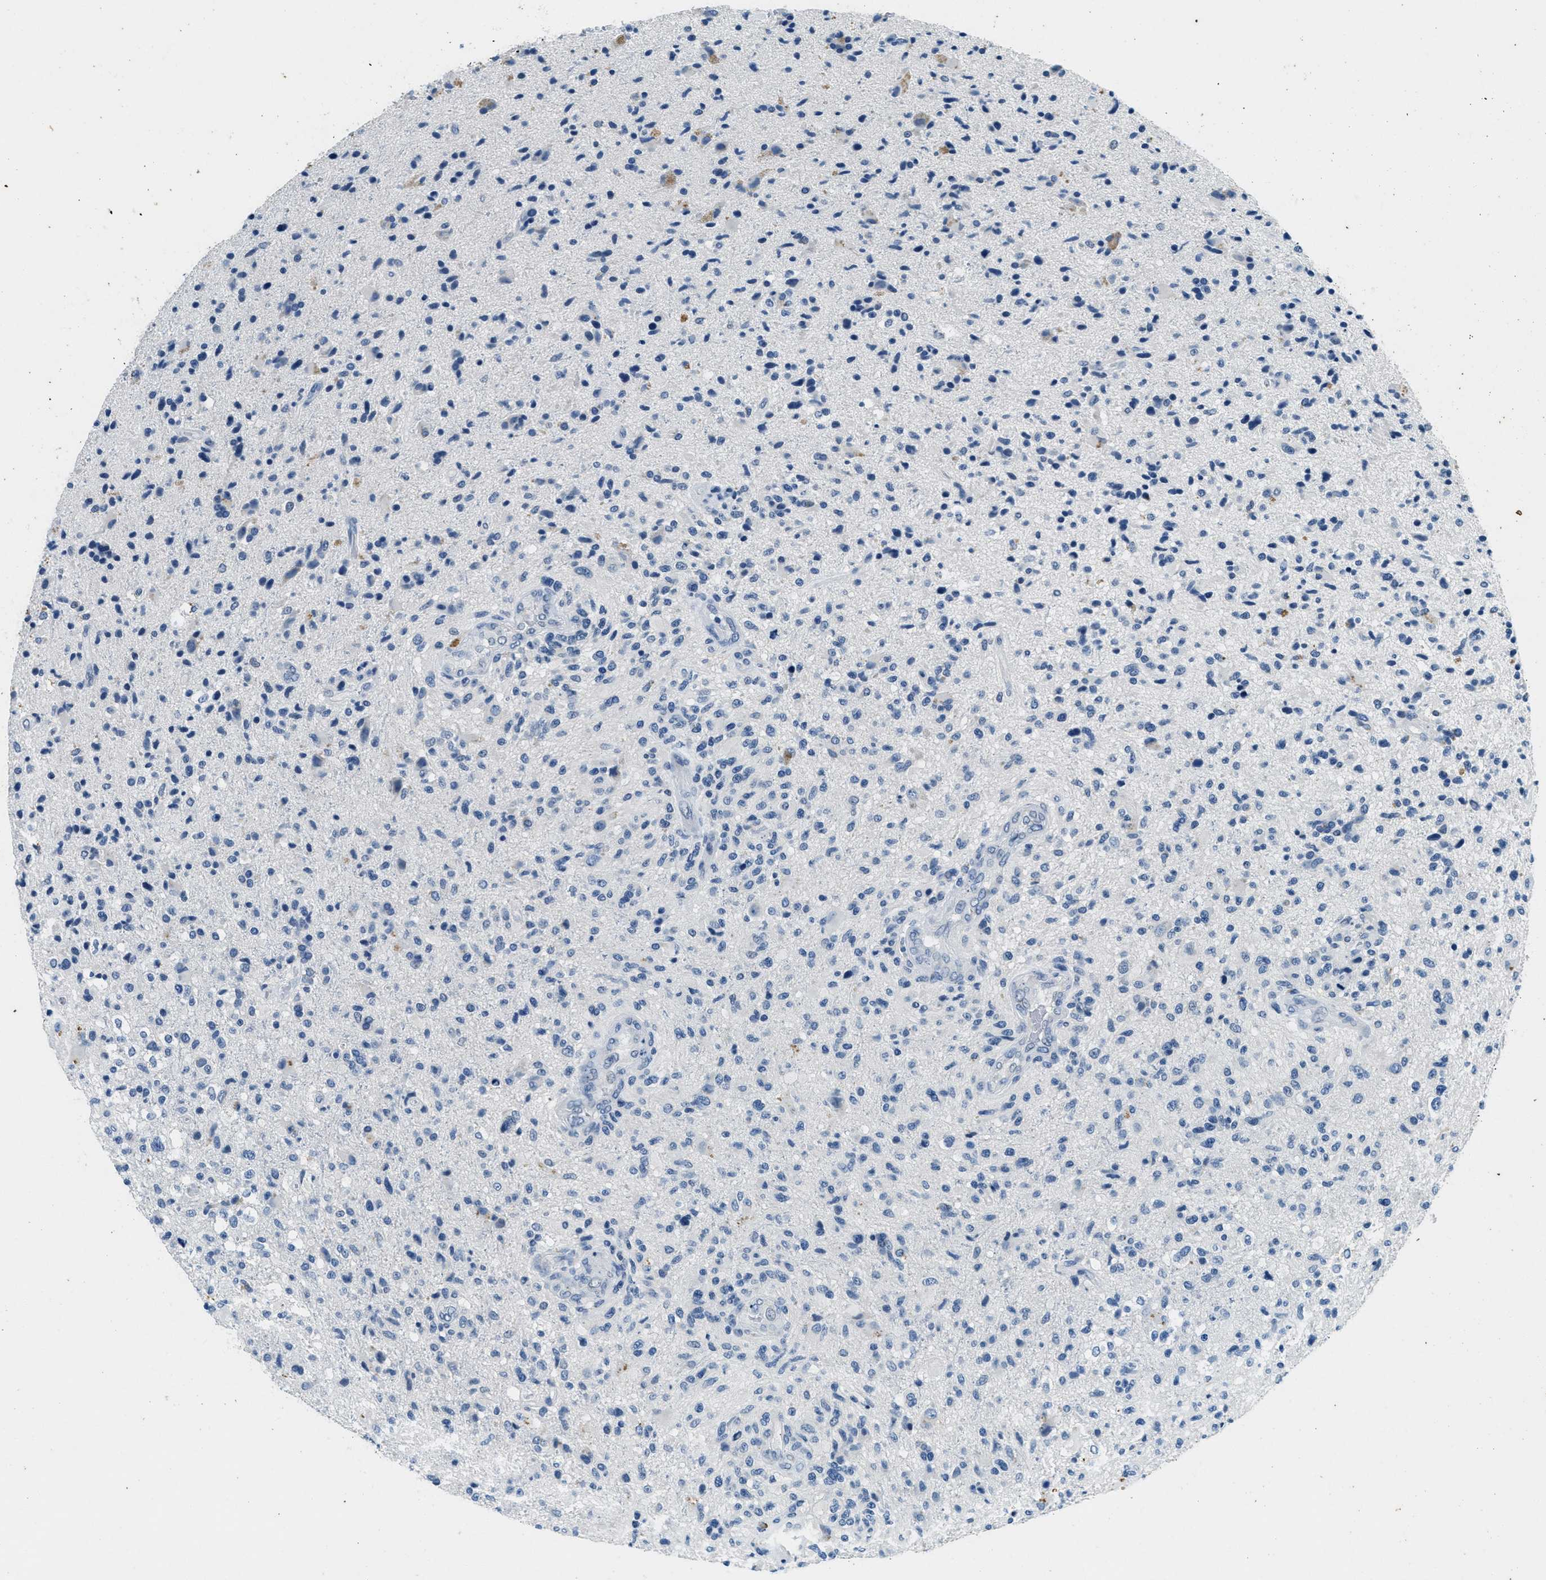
{"staining": {"intensity": "weak", "quantity": "<25%", "location": "cytoplasmic/membranous"}, "tissue": "glioma", "cell_type": "Tumor cells", "image_type": "cancer", "snomed": [{"axis": "morphology", "description": "Glioma, malignant, High grade"}, {"axis": "topography", "description": "Brain"}], "caption": "IHC micrograph of human malignant glioma (high-grade) stained for a protein (brown), which exhibits no expression in tumor cells.", "gene": "CFAP20", "patient": {"sex": "male", "age": 72}}